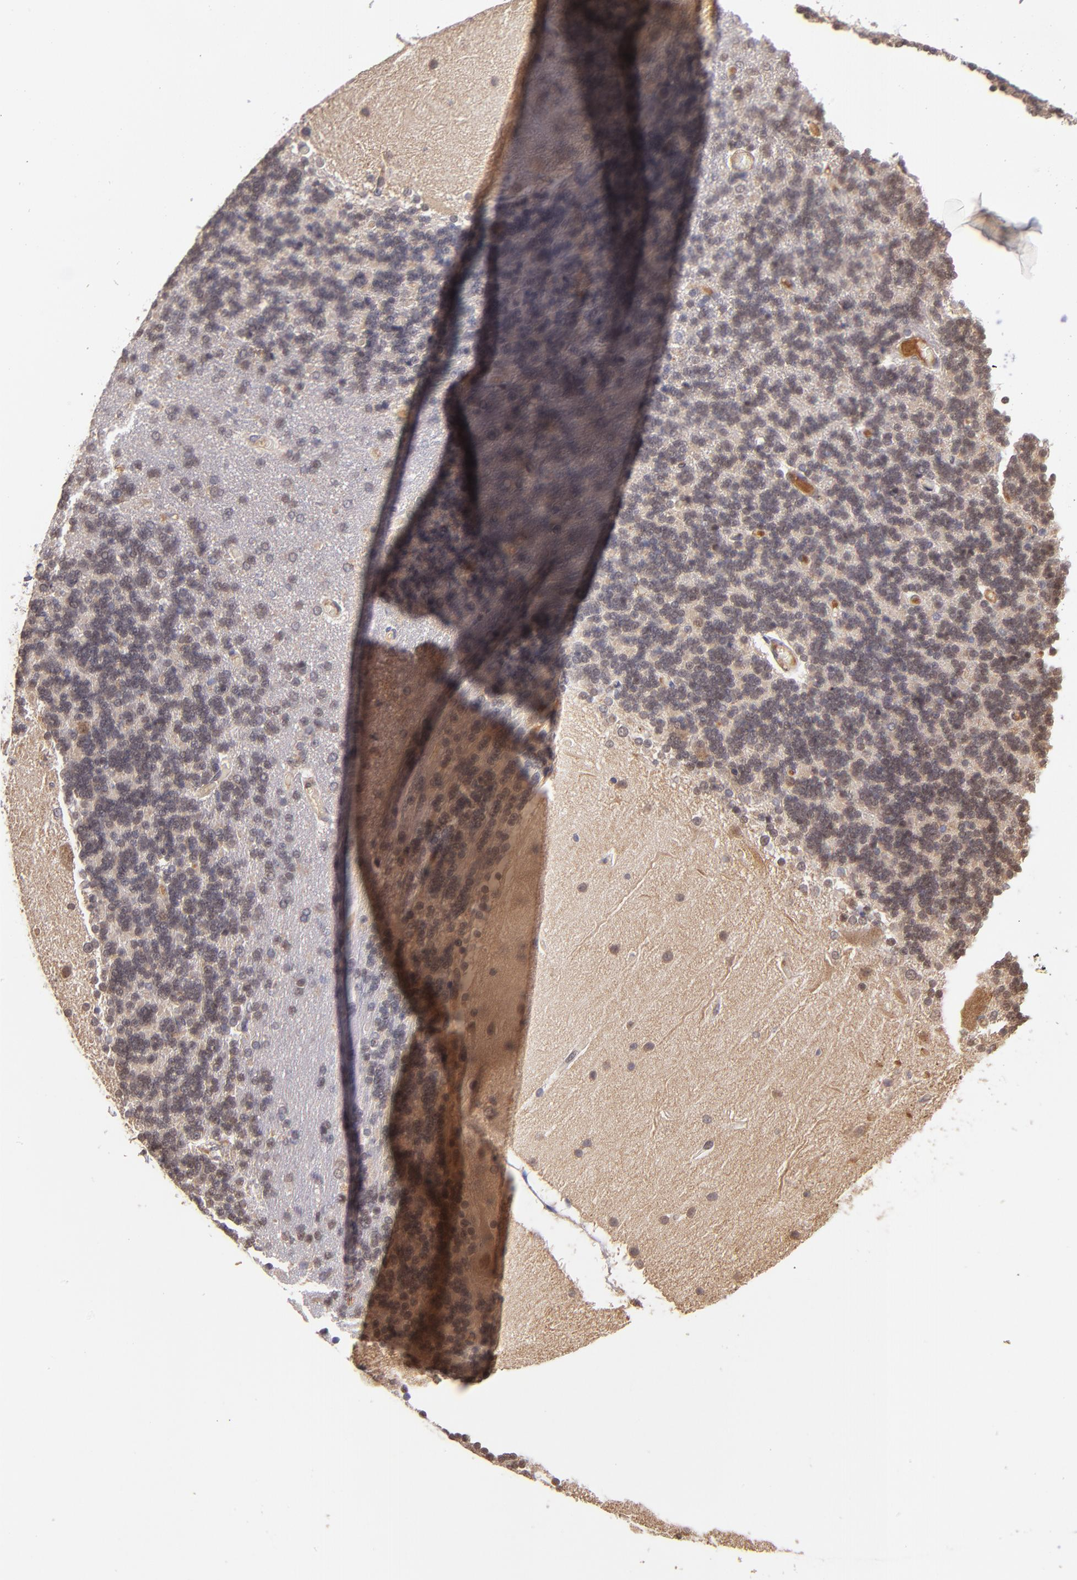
{"staining": {"intensity": "weak", "quantity": "<25%", "location": "nuclear"}, "tissue": "cerebellum", "cell_type": "Cells in granular layer", "image_type": "normal", "snomed": [{"axis": "morphology", "description": "Normal tissue, NOS"}, {"axis": "topography", "description": "Cerebellum"}], "caption": "A micrograph of cerebellum stained for a protein exhibits no brown staining in cells in granular layer.", "gene": "ABHD12B", "patient": {"sex": "female", "age": 54}}